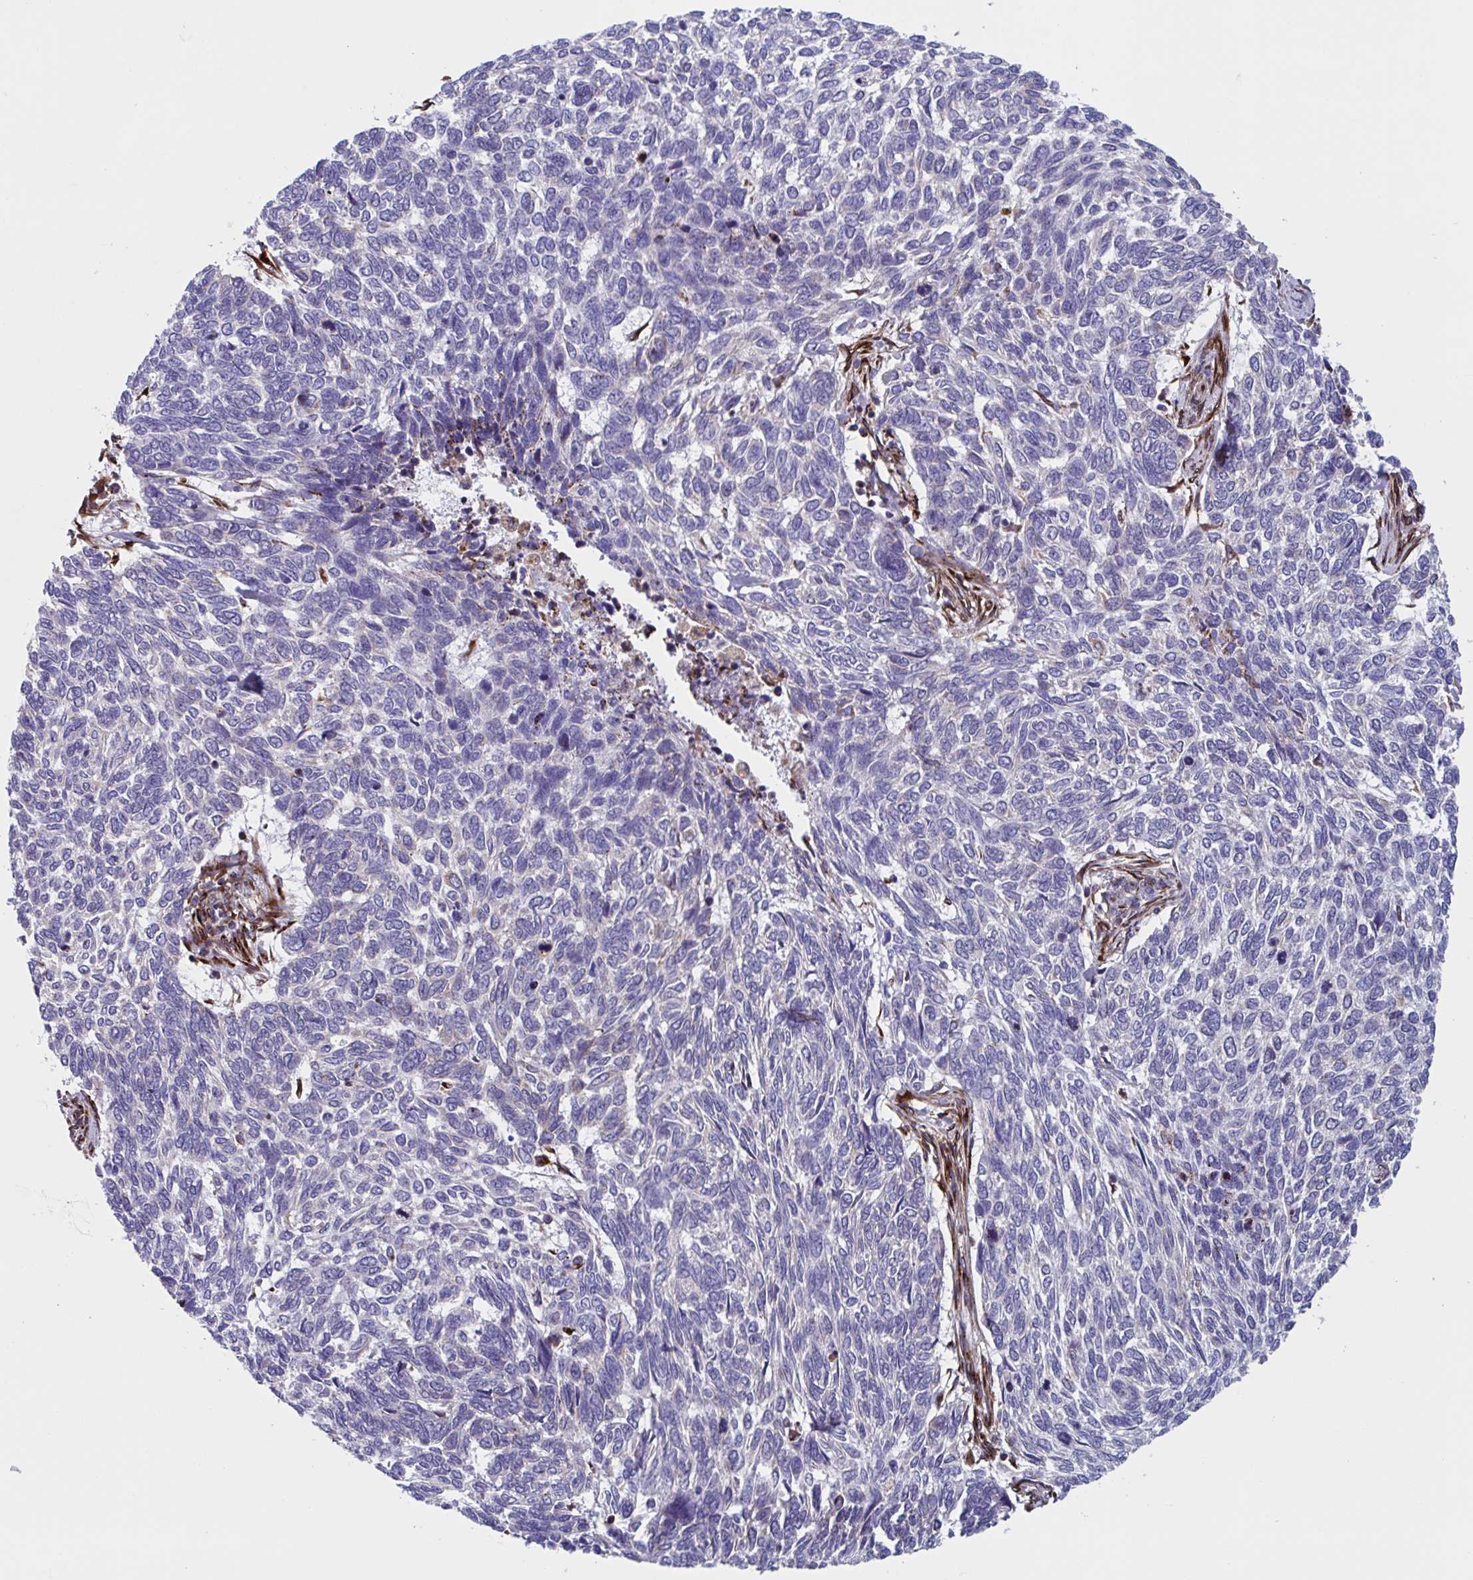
{"staining": {"intensity": "negative", "quantity": "none", "location": "none"}, "tissue": "skin cancer", "cell_type": "Tumor cells", "image_type": "cancer", "snomed": [{"axis": "morphology", "description": "Basal cell carcinoma"}, {"axis": "topography", "description": "Skin"}], "caption": "Immunohistochemistry (IHC) photomicrograph of neoplastic tissue: human skin cancer (basal cell carcinoma) stained with DAB demonstrates no significant protein positivity in tumor cells.", "gene": "RFK", "patient": {"sex": "female", "age": 65}}